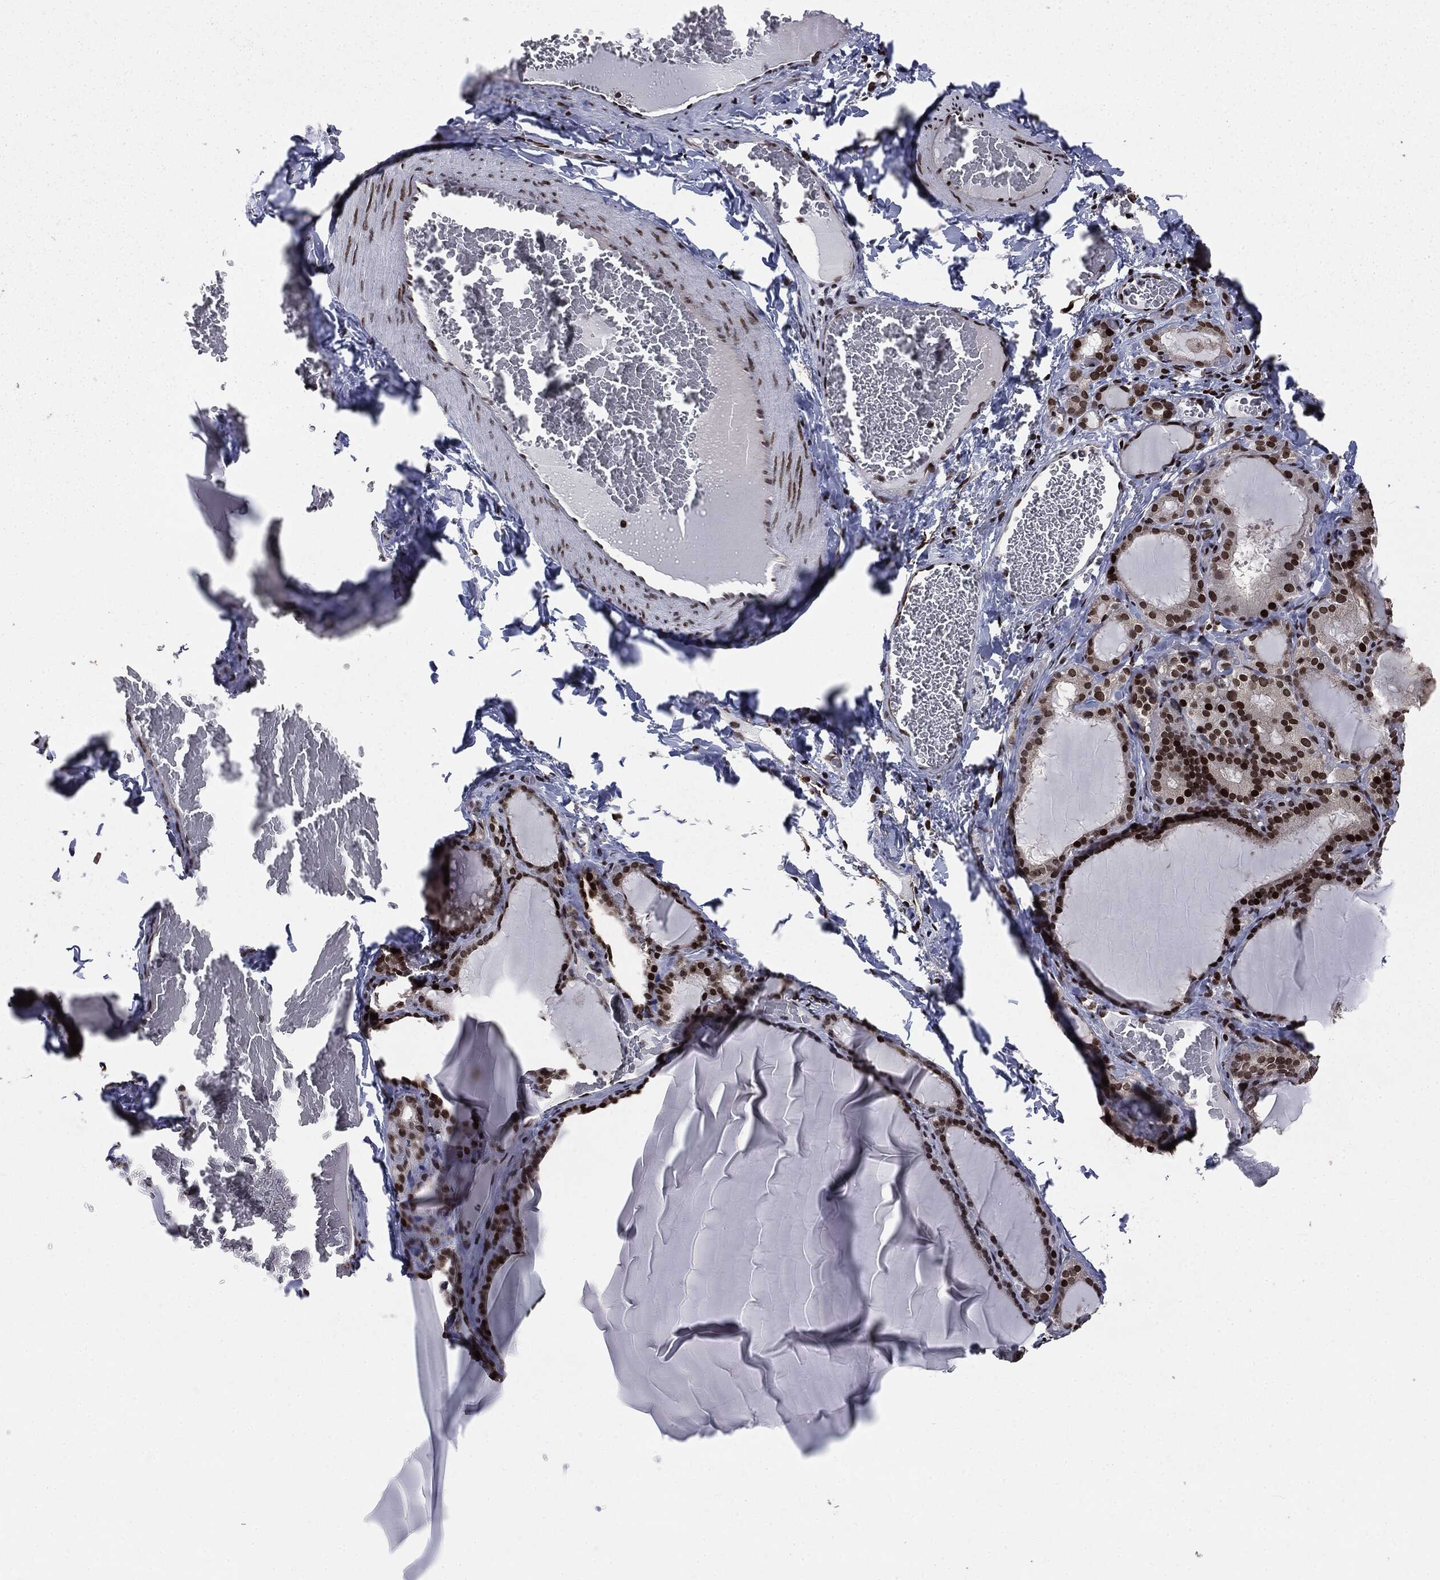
{"staining": {"intensity": "strong", "quantity": ">75%", "location": "nuclear"}, "tissue": "thyroid gland", "cell_type": "Glandular cells", "image_type": "normal", "snomed": [{"axis": "morphology", "description": "Normal tissue, NOS"}, {"axis": "morphology", "description": "Hyperplasia, NOS"}, {"axis": "topography", "description": "Thyroid gland"}], "caption": "Strong nuclear protein expression is identified in approximately >75% of glandular cells in thyroid gland.", "gene": "DVL2", "patient": {"sex": "female", "age": 27}}